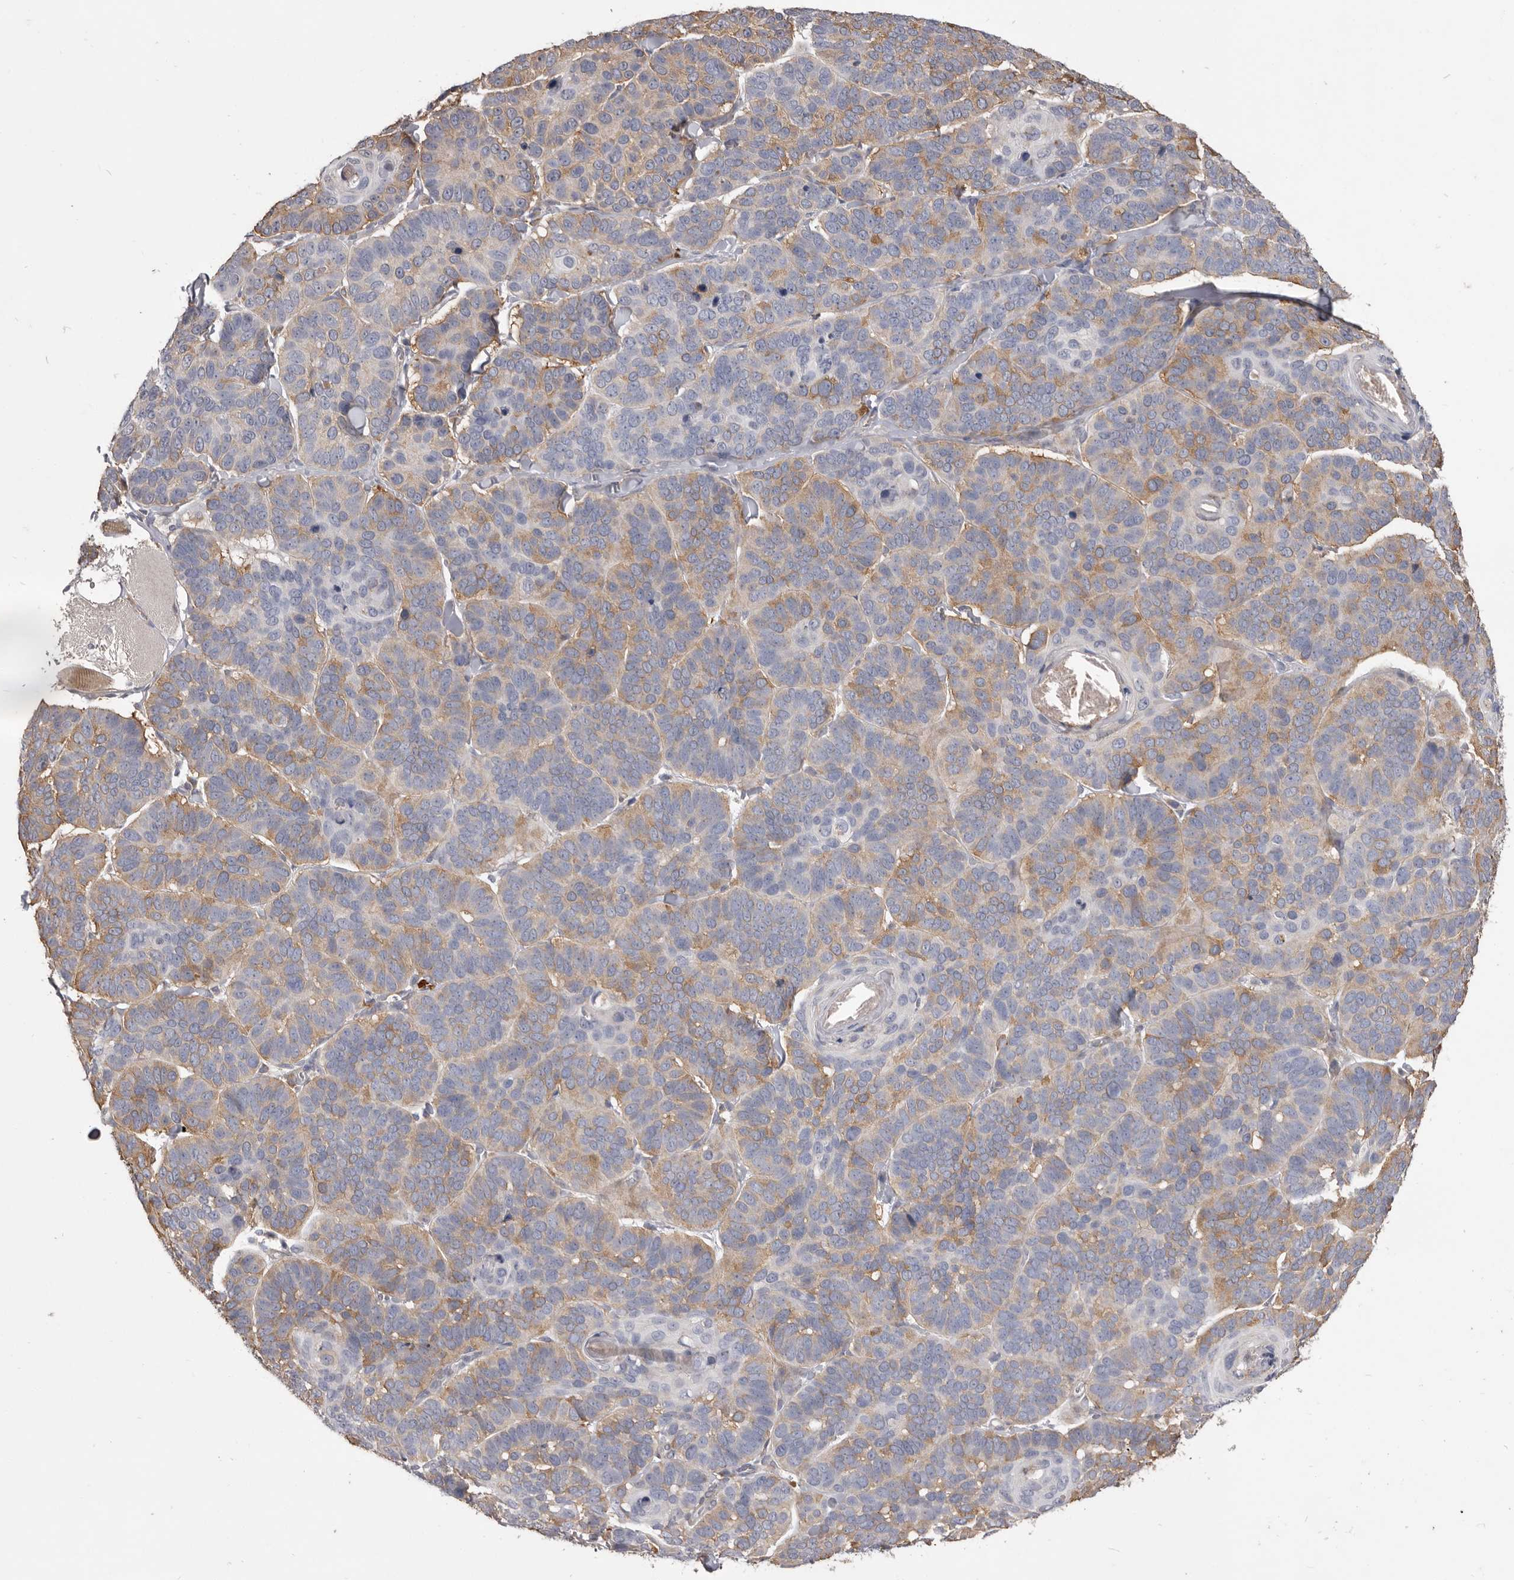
{"staining": {"intensity": "weak", "quantity": "25%-75%", "location": "cytoplasmic/membranous"}, "tissue": "skin cancer", "cell_type": "Tumor cells", "image_type": "cancer", "snomed": [{"axis": "morphology", "description": "Basal cell carcinoma"}, {"axis": "topography", "description": "Skin"}], "caption": "High-magnification brightfield microscopy of skin cancer stained with DAB (brown) and counterstained with hematoxylin (blue). tumor cells exhibit weak cytoplasmic/membranous staining is seen in about25%-75% of cells. Ihc stains the protein in brown and the nuclei are stained blue.", "gene": "VPS45", "patient": {"sex": "male", "age": 62}}